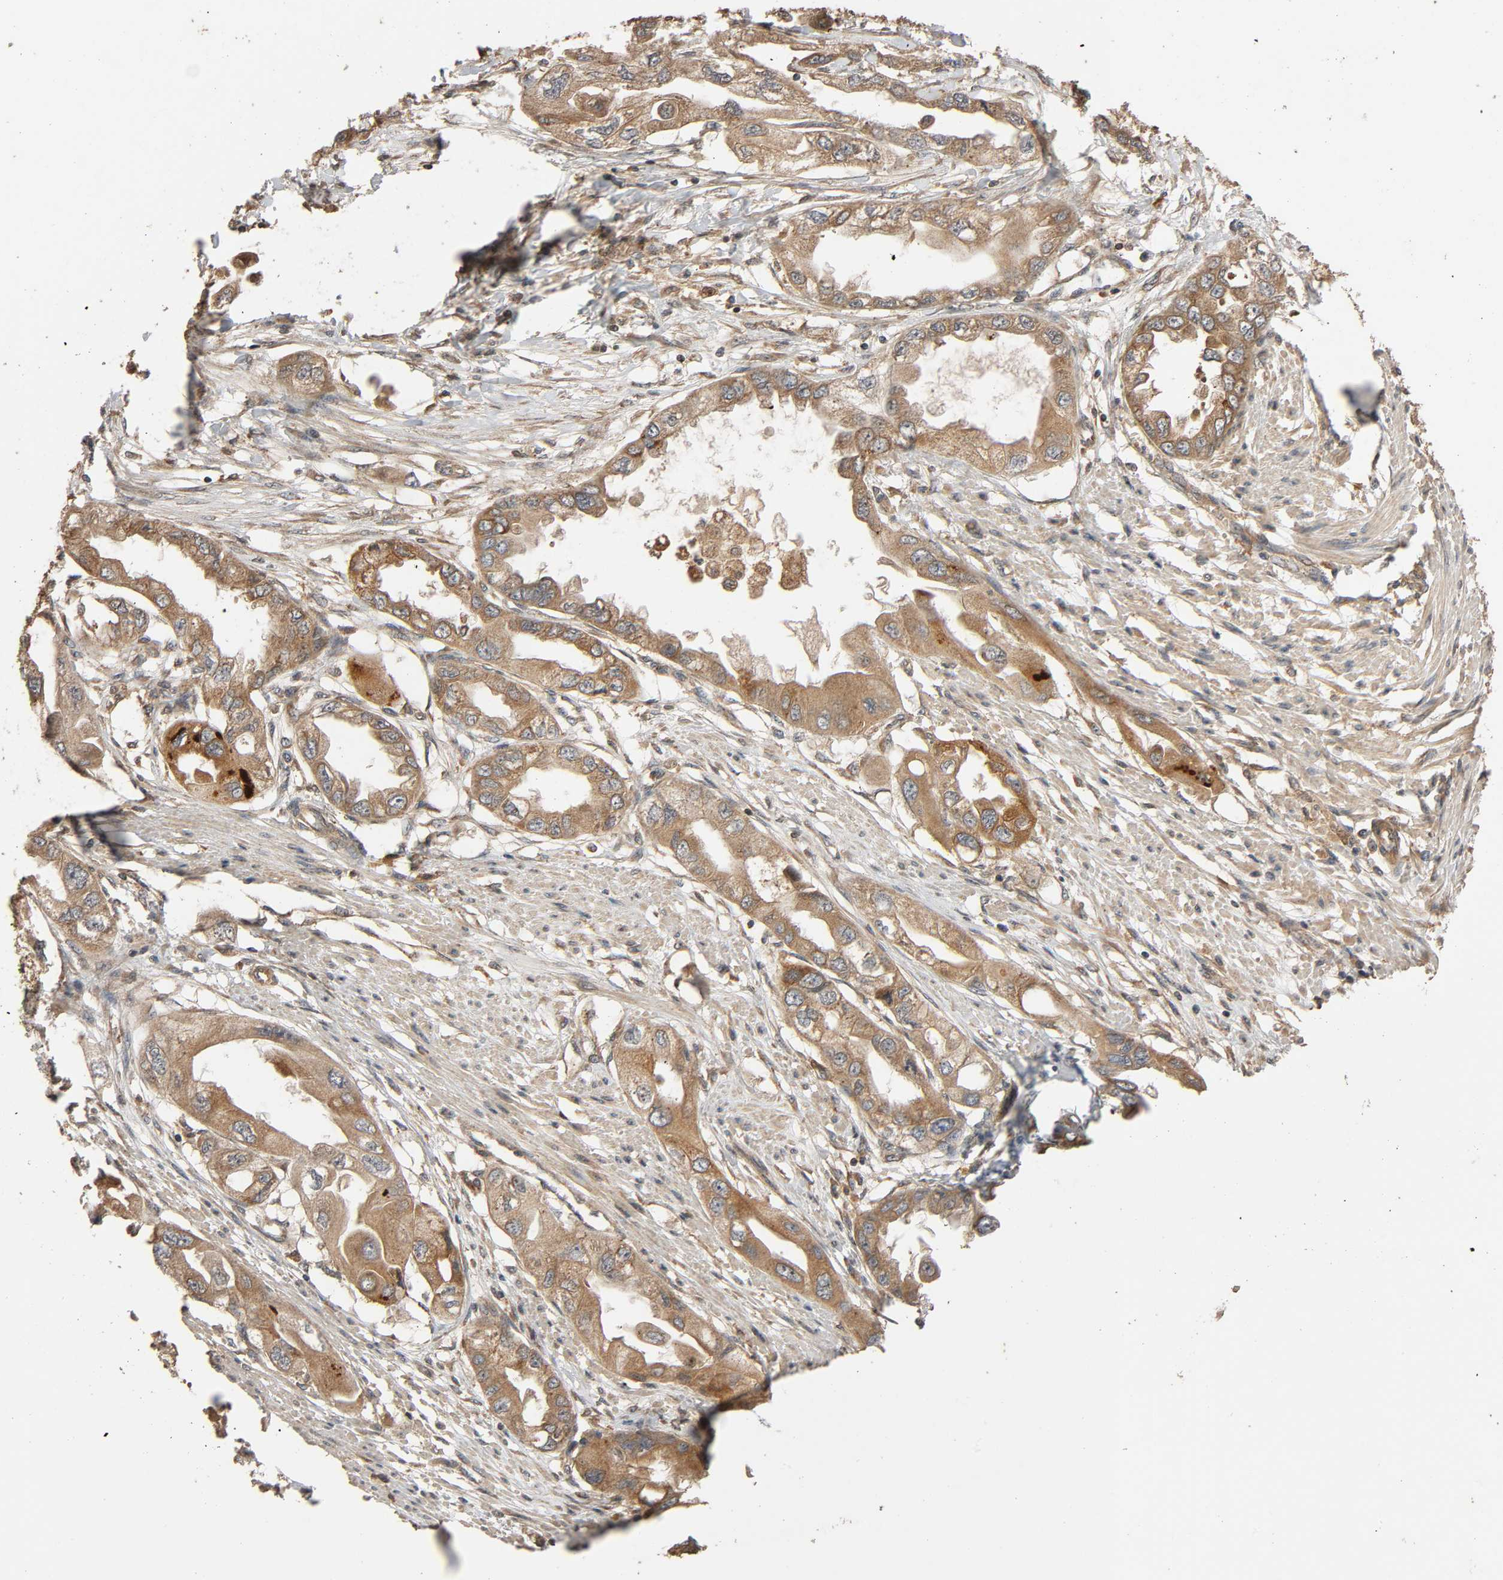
{"staining": {"intensity": "moderate", "quantity": ">75%", "location": "cytoplasmic/membranous"}, "tissue": "endometrial cancer", "cell_type": "Tumor cells", "image_type": "cancer", "snomed": [{"axis": "morphology", "description": "Adenocarcinoma, NOS"}, {"axis": "topography", "description": "Endometrium"}], "caption": "Human endometrial cancer (adenocarcinoma) stained with a protein marker shows moderate staining in tumor cells.", "gene": "MAP3K8", "patient": {"sex": "female", "age": 67}}